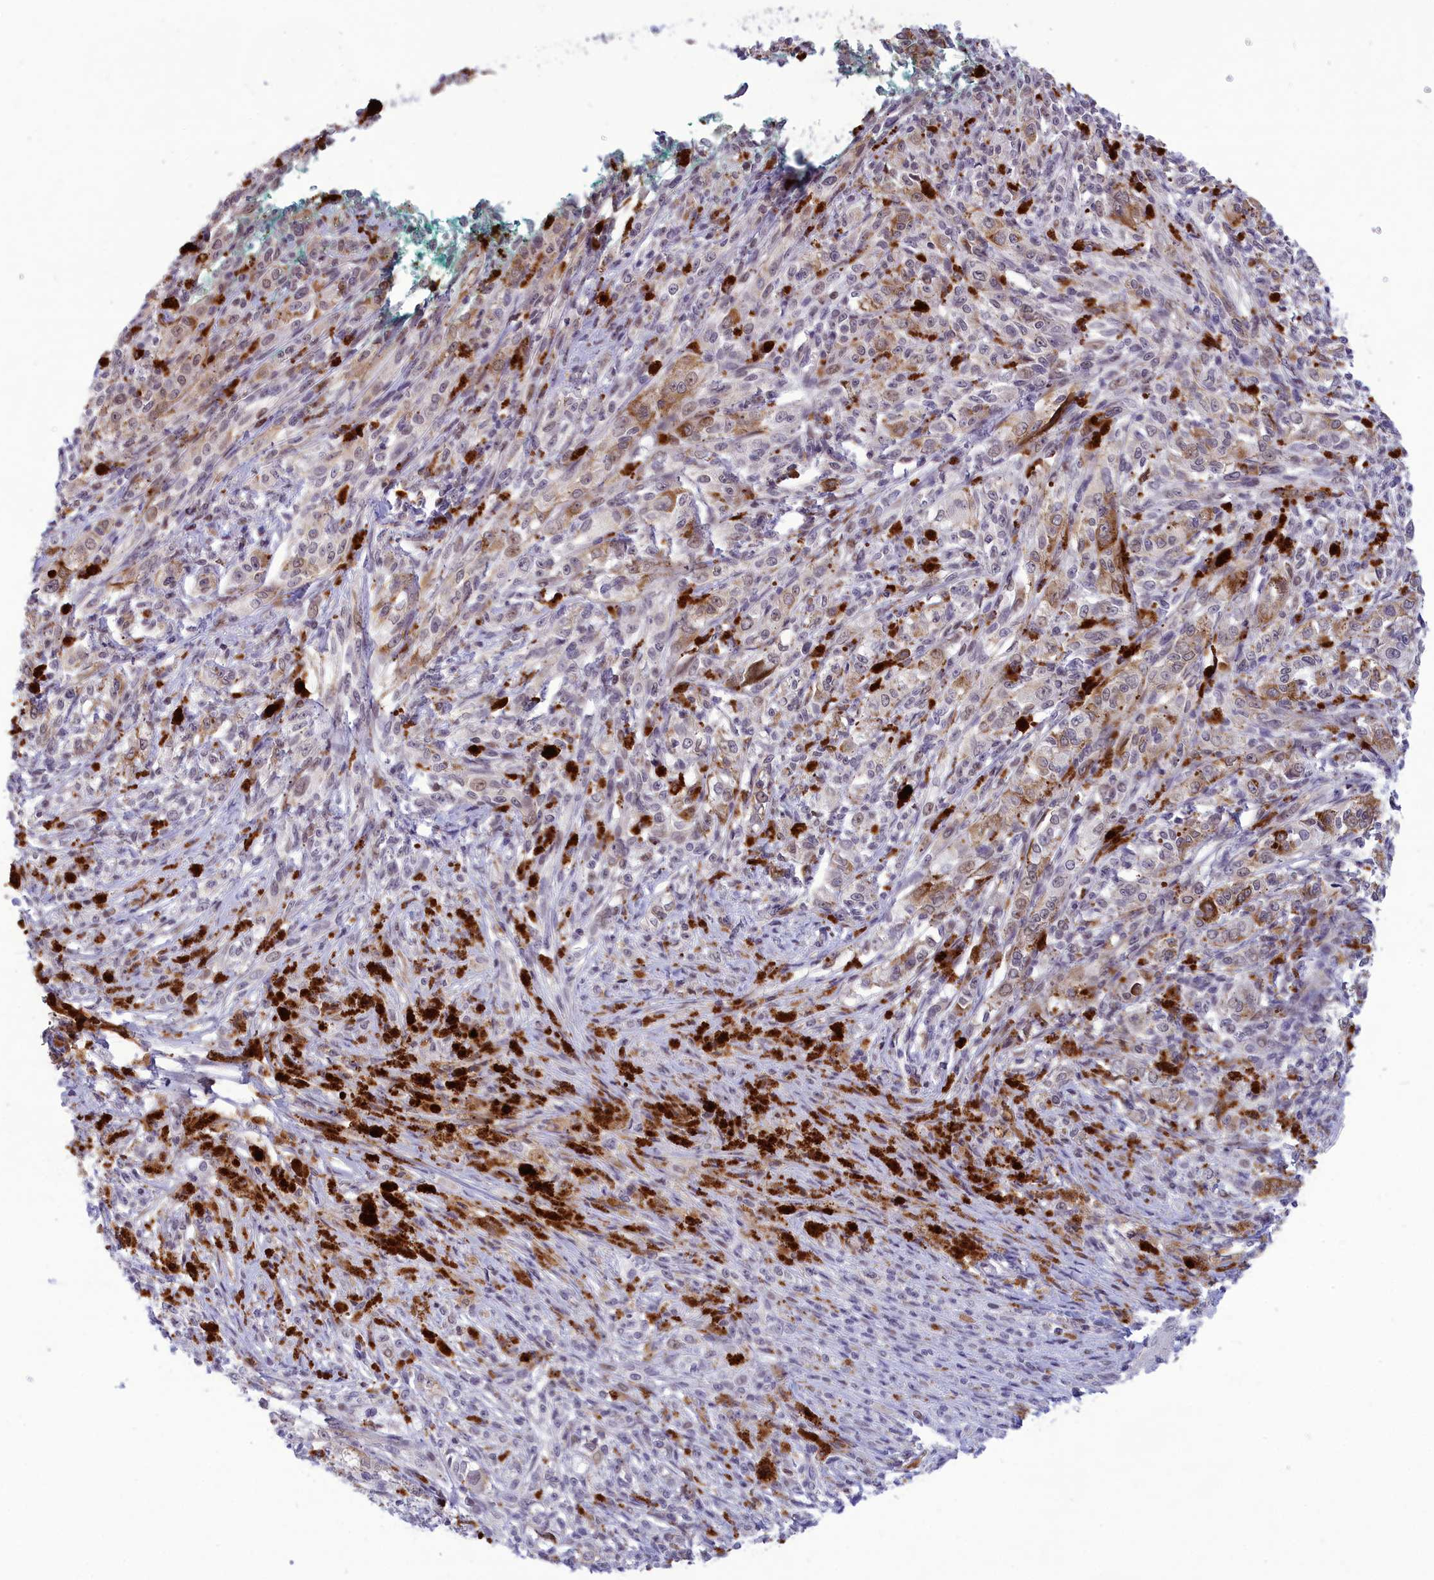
{"staining": {"intensity": "negative", "quantity": "none", "location": "none"}, "tissue": "melanoma", "cell_type": "Tumor cells", "image_type": "cancer", "snomed": [{"axis": "morphology", "description": "Malignant melanoma, NOS"}, {"axis": "topography", "description": "Skin"}], "caption": "Tumor cells are negative for protein expression in human malignant melanoma.", "gene": "CORO2A", "patient": {"sex": "female", "age": 52}}